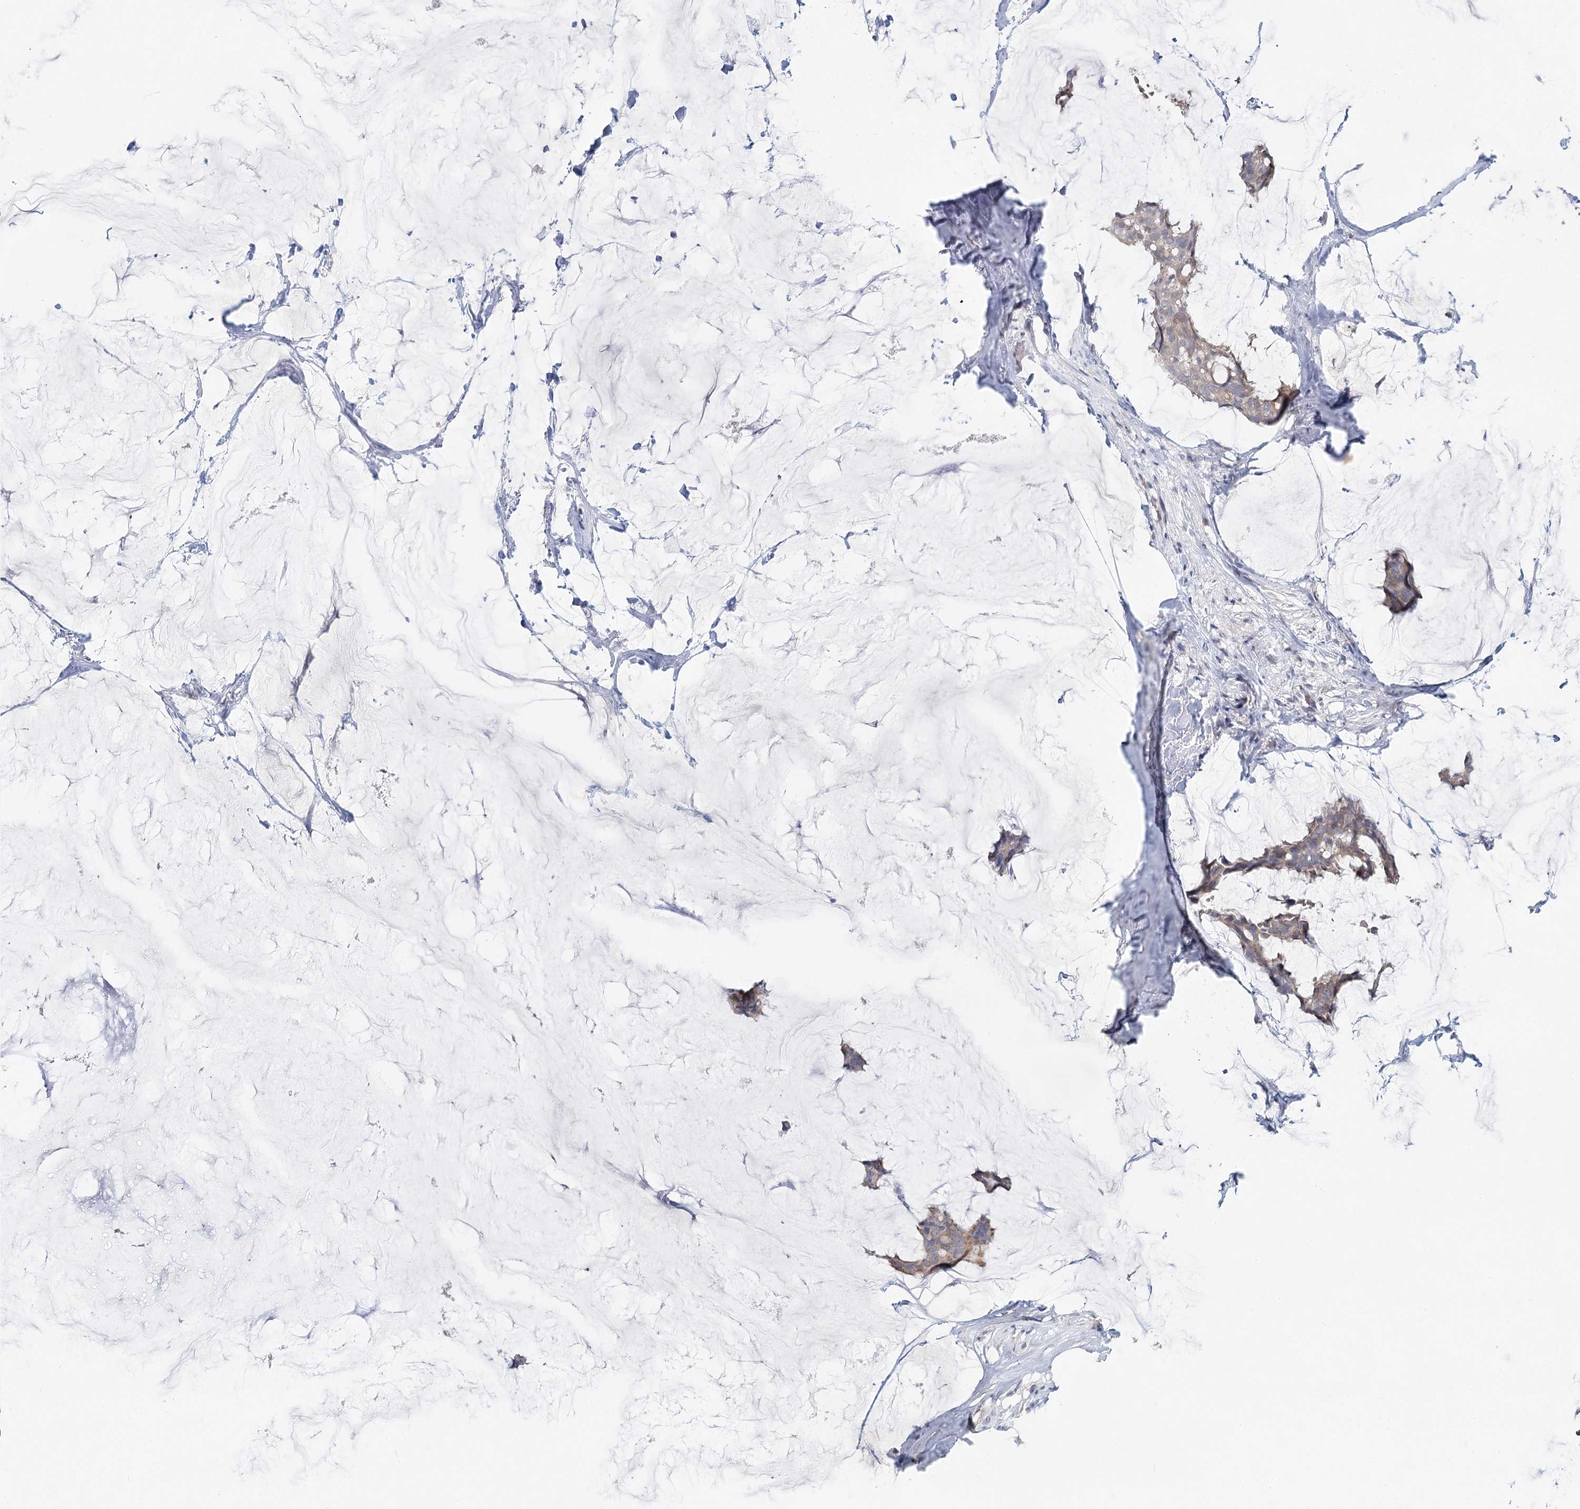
{"staining": {"intensity": "weak", "quantity": "25%-75%", "location": "cytoplasmic/membranous"}, "tissue": "breast cancer", "cell_type": "Tumor cells", "image_type": "cancer", "snomed": [{"axis": "morphology", "description": "Duct carcinoma"}, {"axis": "topography", "description": "Breast"}], "caption": "Breast infiltrating ductal carcinoma stained for a protein exhibits weak cytoplasmic/membranous positivity in tumor cells. (IHC, brightfield microscopy, high magnification).", "gene": "FBXO7", "patient": {"sex": "female", "age": 93}}